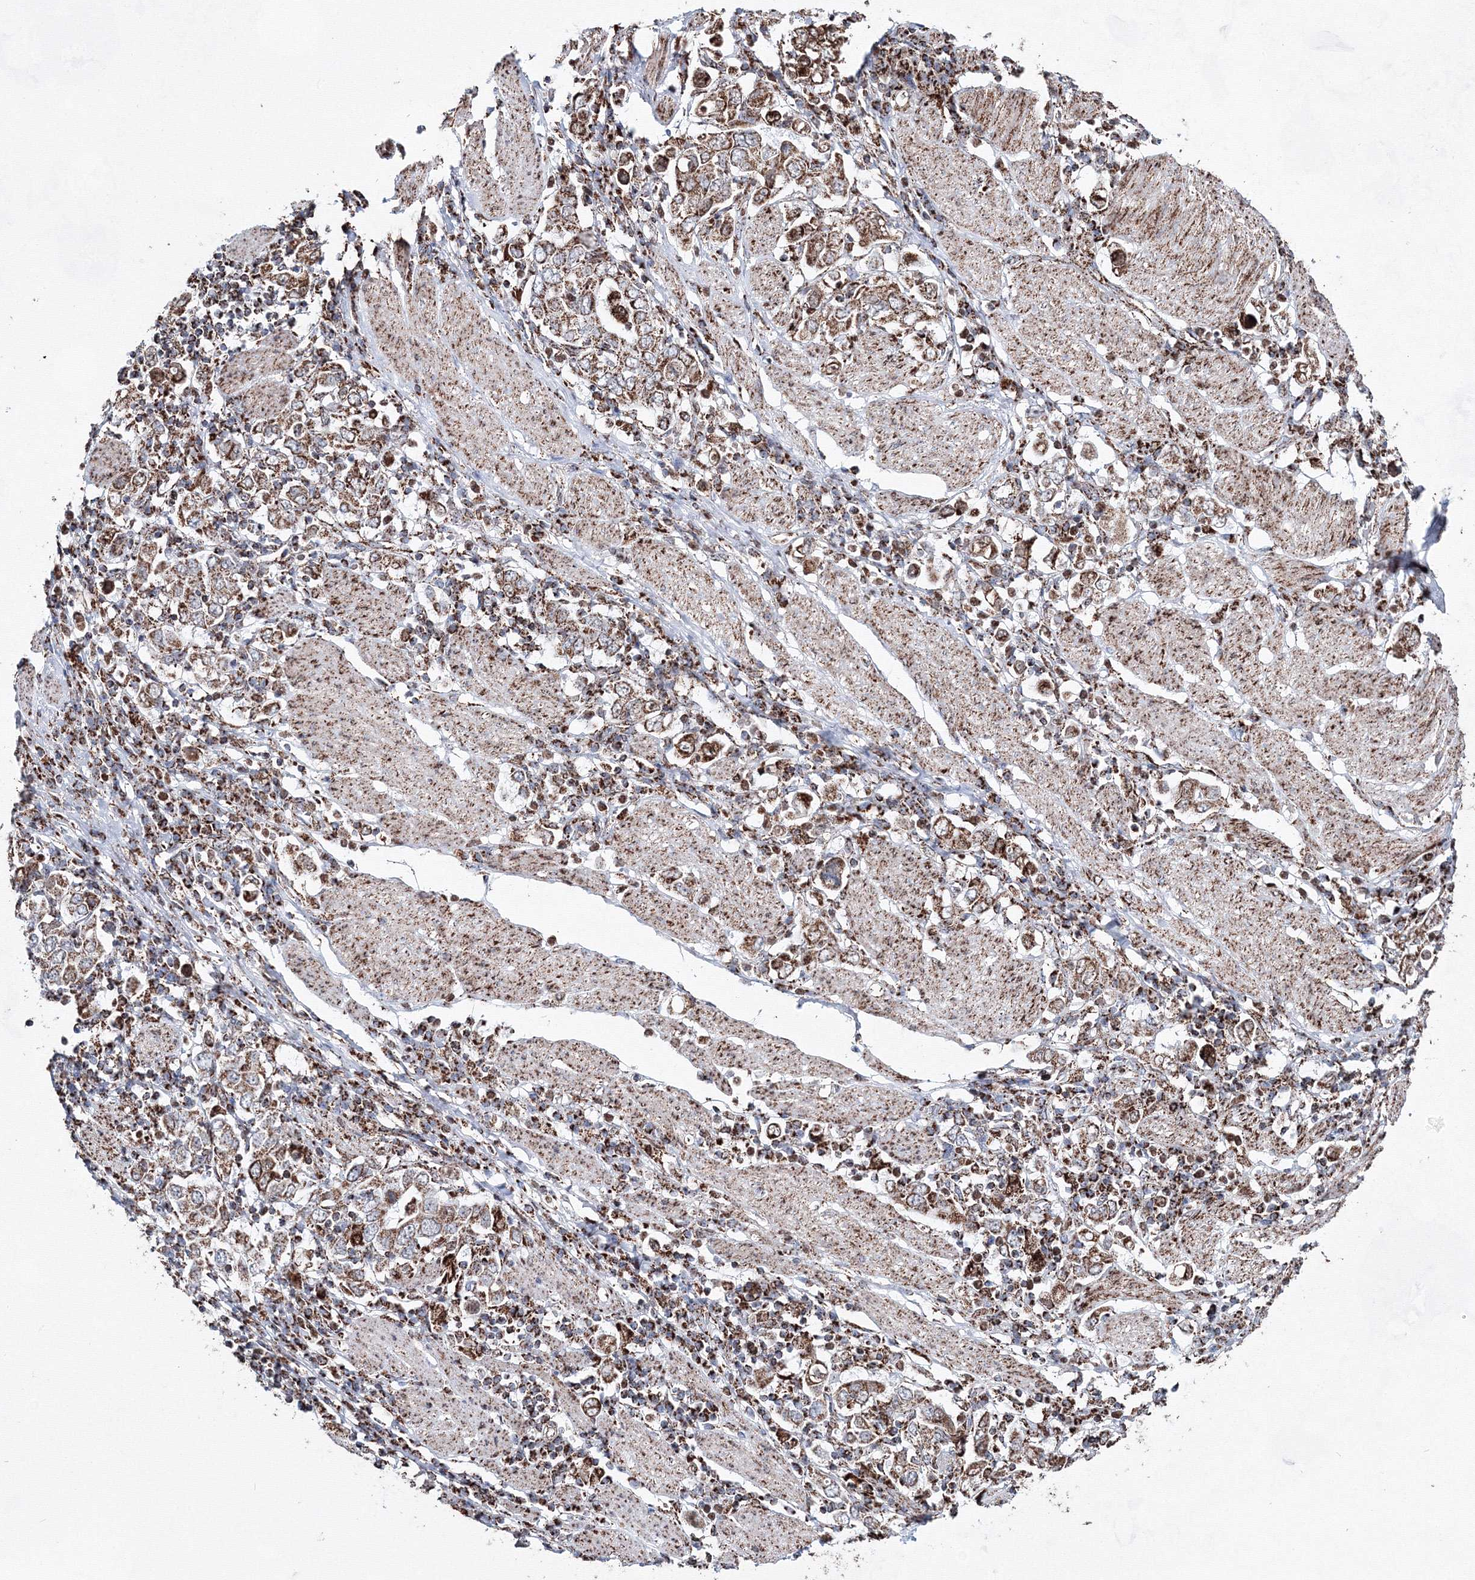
{"staining": {"intensity": "moderate", "quantity": ">75%", "location": "cytoplasmic/membranous"}, "tissue": "stomach cancer", "cell_type": "Tumor cells", "image_type": "cancer", "snomed": [{"axis": "morphology", "description": "Adenocarcinoma, NOS"}, {"axis": "topography", "description": "Stomach, upper"}], "caption": "Human stomach adenocarcinoma stained with a brown dye shows moderate cytoplasmic/membranous positive positivity in approximately >75% of tumor cells.", "gene": "HADHB", "patient": {"sex": "male", "age": 62}}